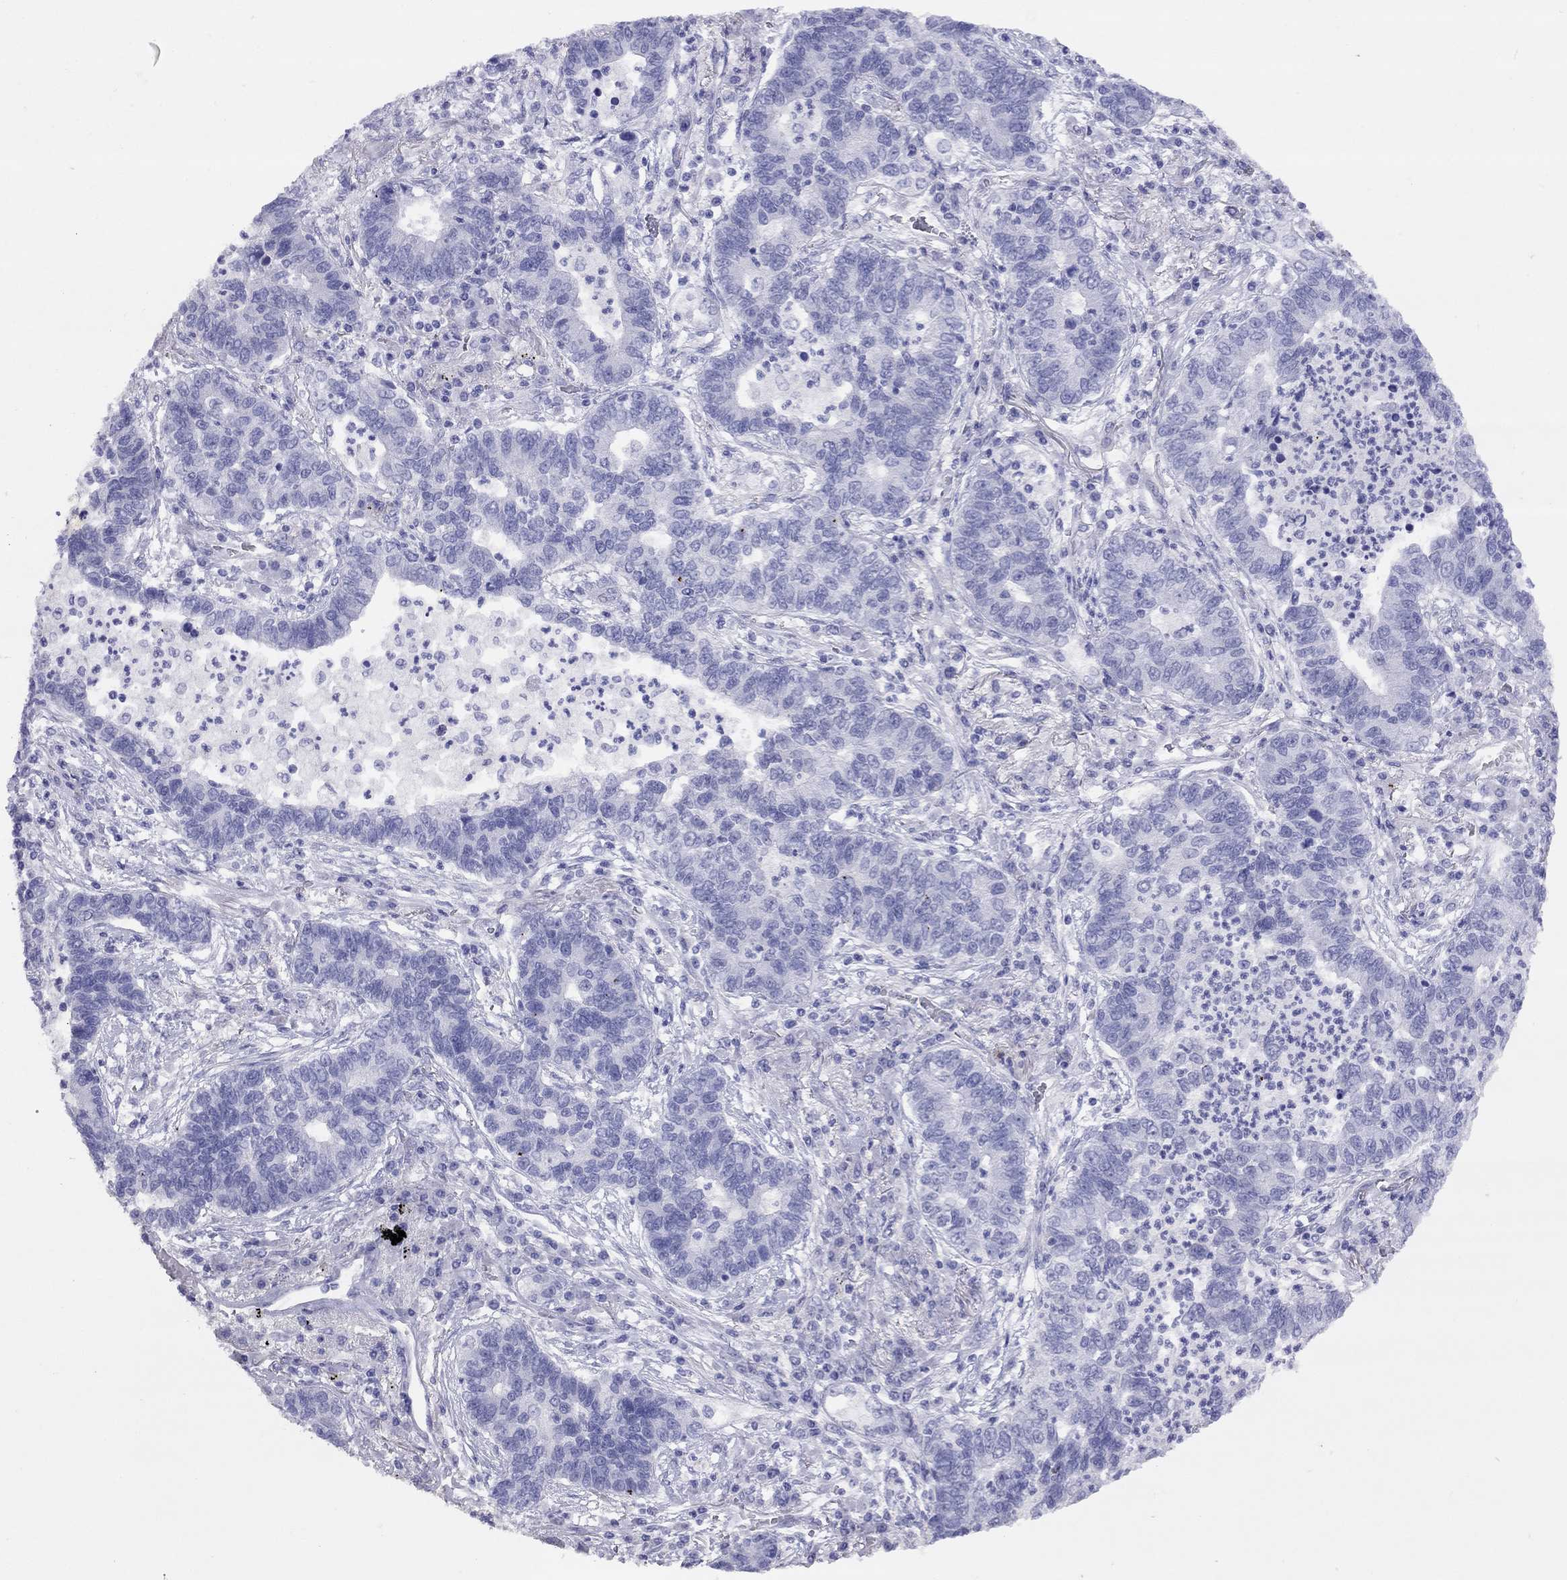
{"staining": {"intensity": "negative", "quantity": "none", "location": "none"}, "tissue": "lung cancer", "cell_type": "Tumor cells", "image_type": "cancer", "snomed": [{"axis": "morphology", "description": "Adenocarcinoma, NOS"}, {"axis": "topography", "description": "Lung"}], "caption": "Tumor cells are negative for brown protein staining in adenocarcinoma (lung).", "gene": "LYAR", "patient": {"sex": "female", "age": 57}}